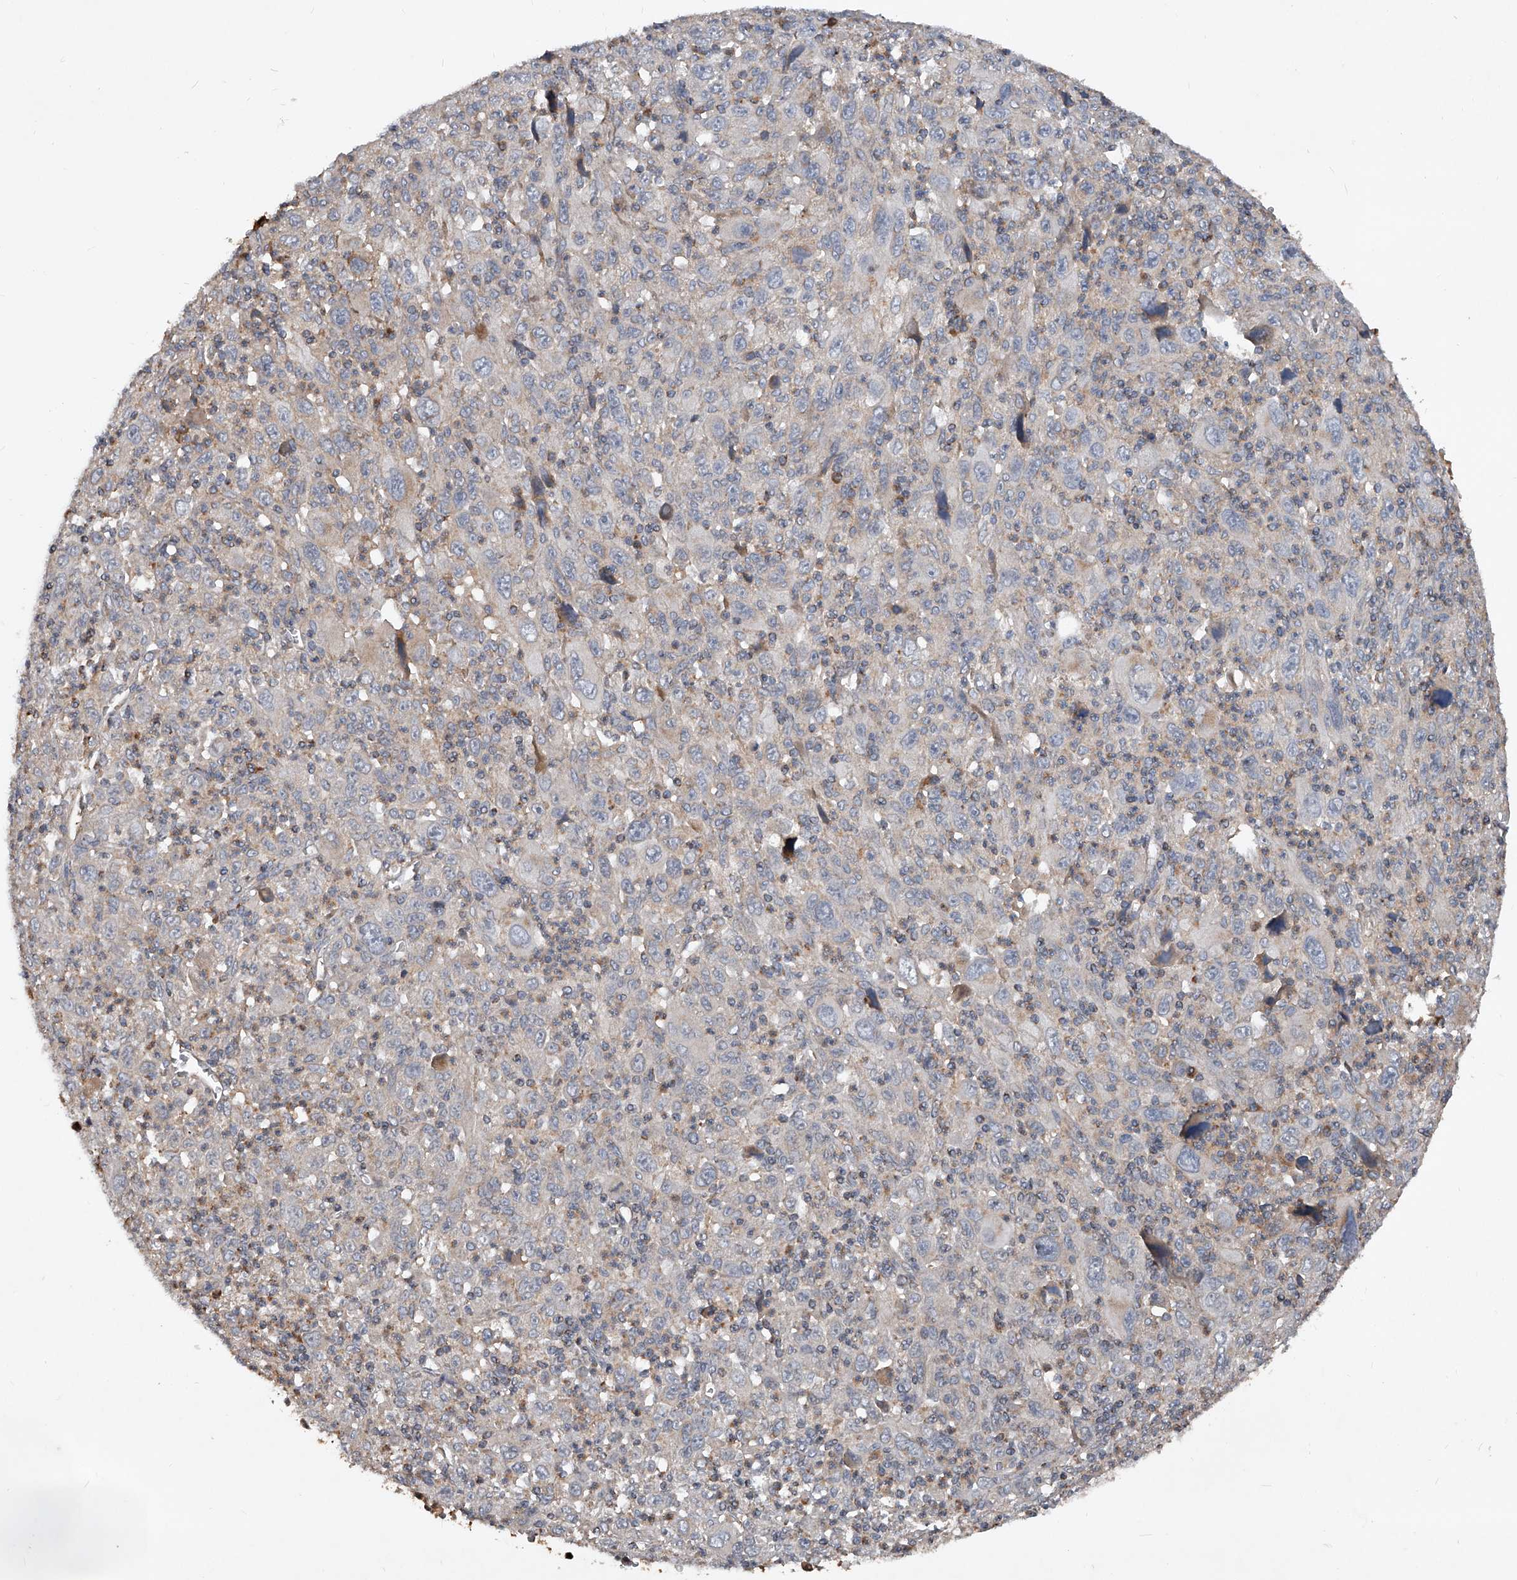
{"staining": {"intensity": "negative", "quantity": "none", "location": "none"}, "tissue": "melanoma", "cell_type": "Tumor cells", "image_type": "cancer", "snomed": [{"axis": "morphology", "description": "Malignant melanoma, Metastatic site"}, {"axis": "topography", "description": "Skin"}], "caption": "This is an IHC image of melanoma. There is no staining in tumor cells.", "gene": "SDHA", "patient": {"sex": "female", "age": 56}}